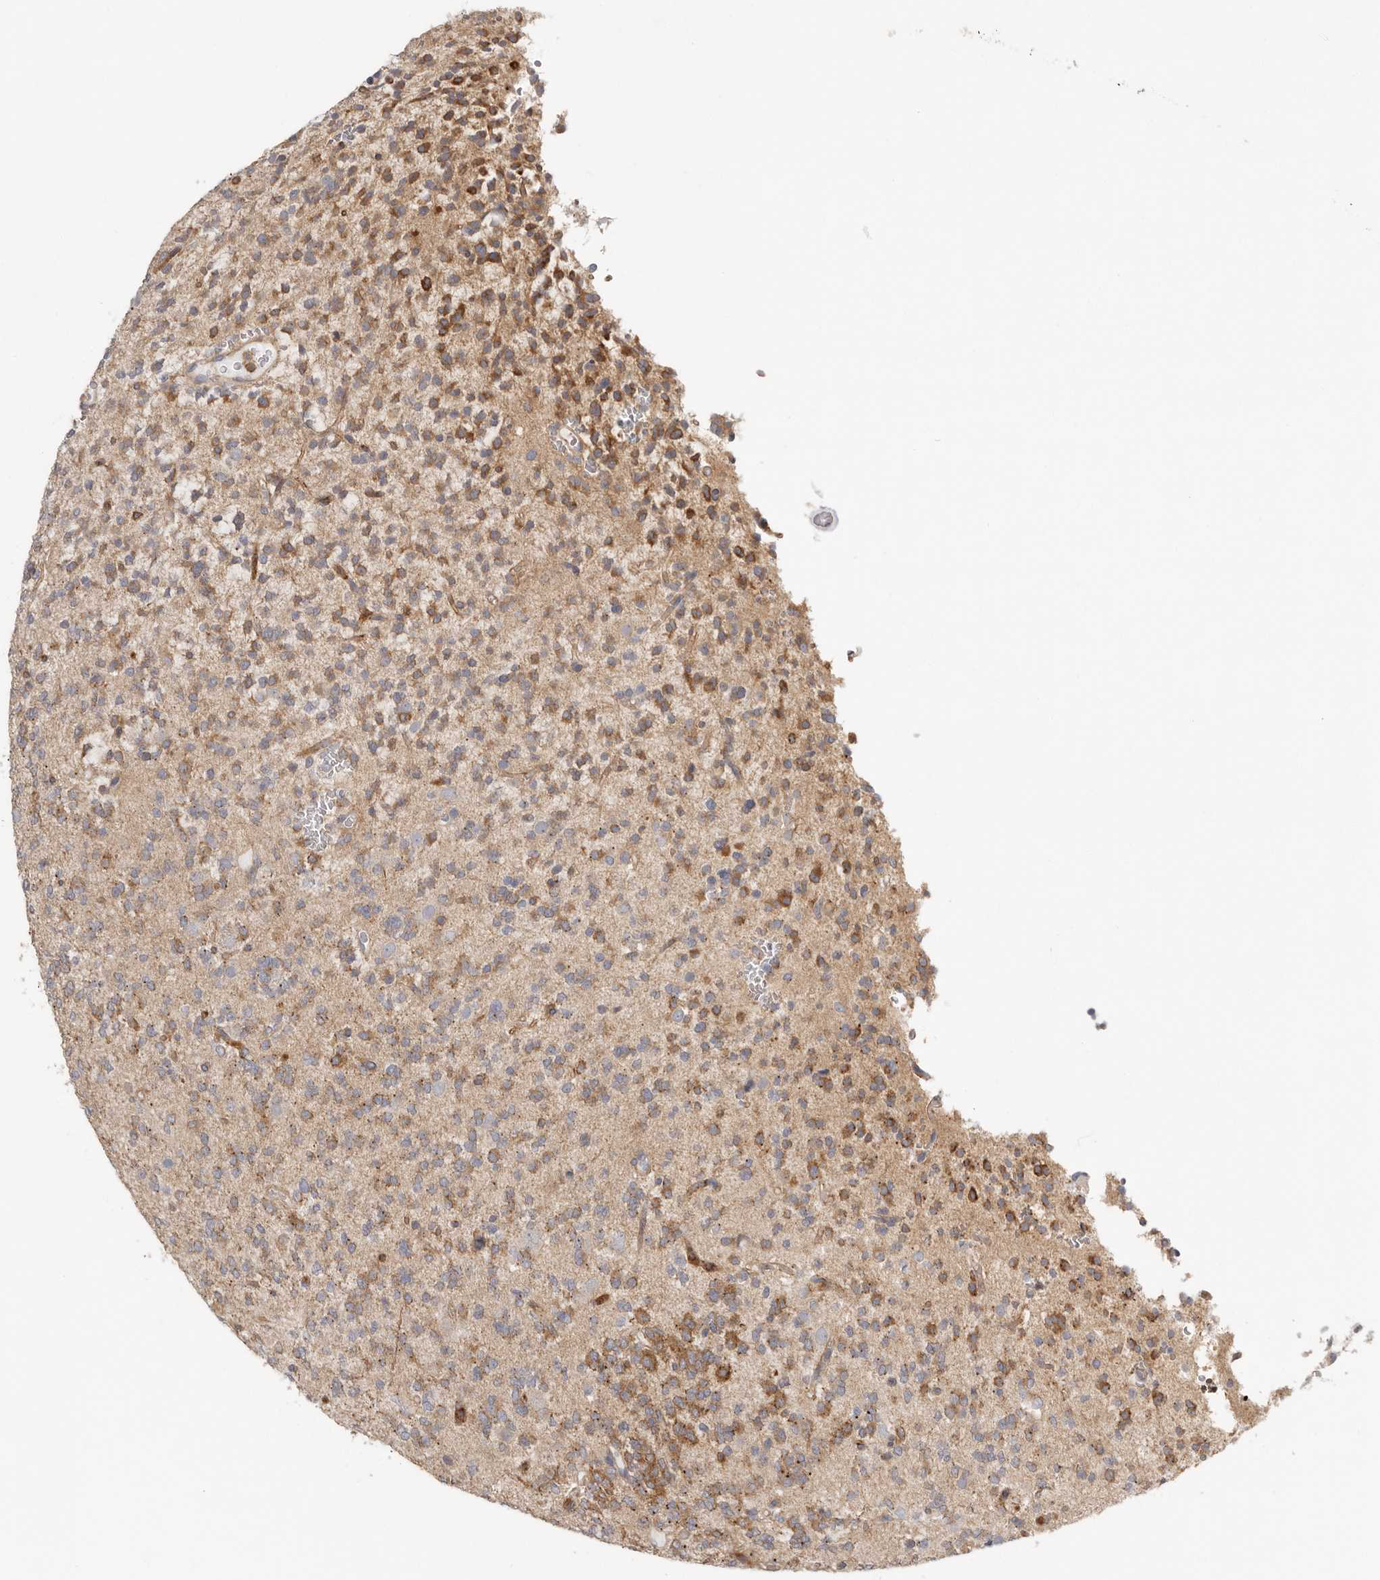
{"staining": {"intensity": "moderate", "quantity": ">75%", "location": "cytoplasmic/membranous"}, "tissue": "glioma", "cell_type": "Tumor cells", "image_type": "cancer", "snomed": [{"axis": "morphology", "description": "Glioma, malignant, Low grade"}, {"axis": "topography", "description": "Brain"}], "caption": "Glioma stained with a brown dye demonstrates moderate cytoplasmic/membranous positive expression in about >75% of tumor cells.", "gene": "MSRB2", "patient": {"sex": "male", "age": 38}}